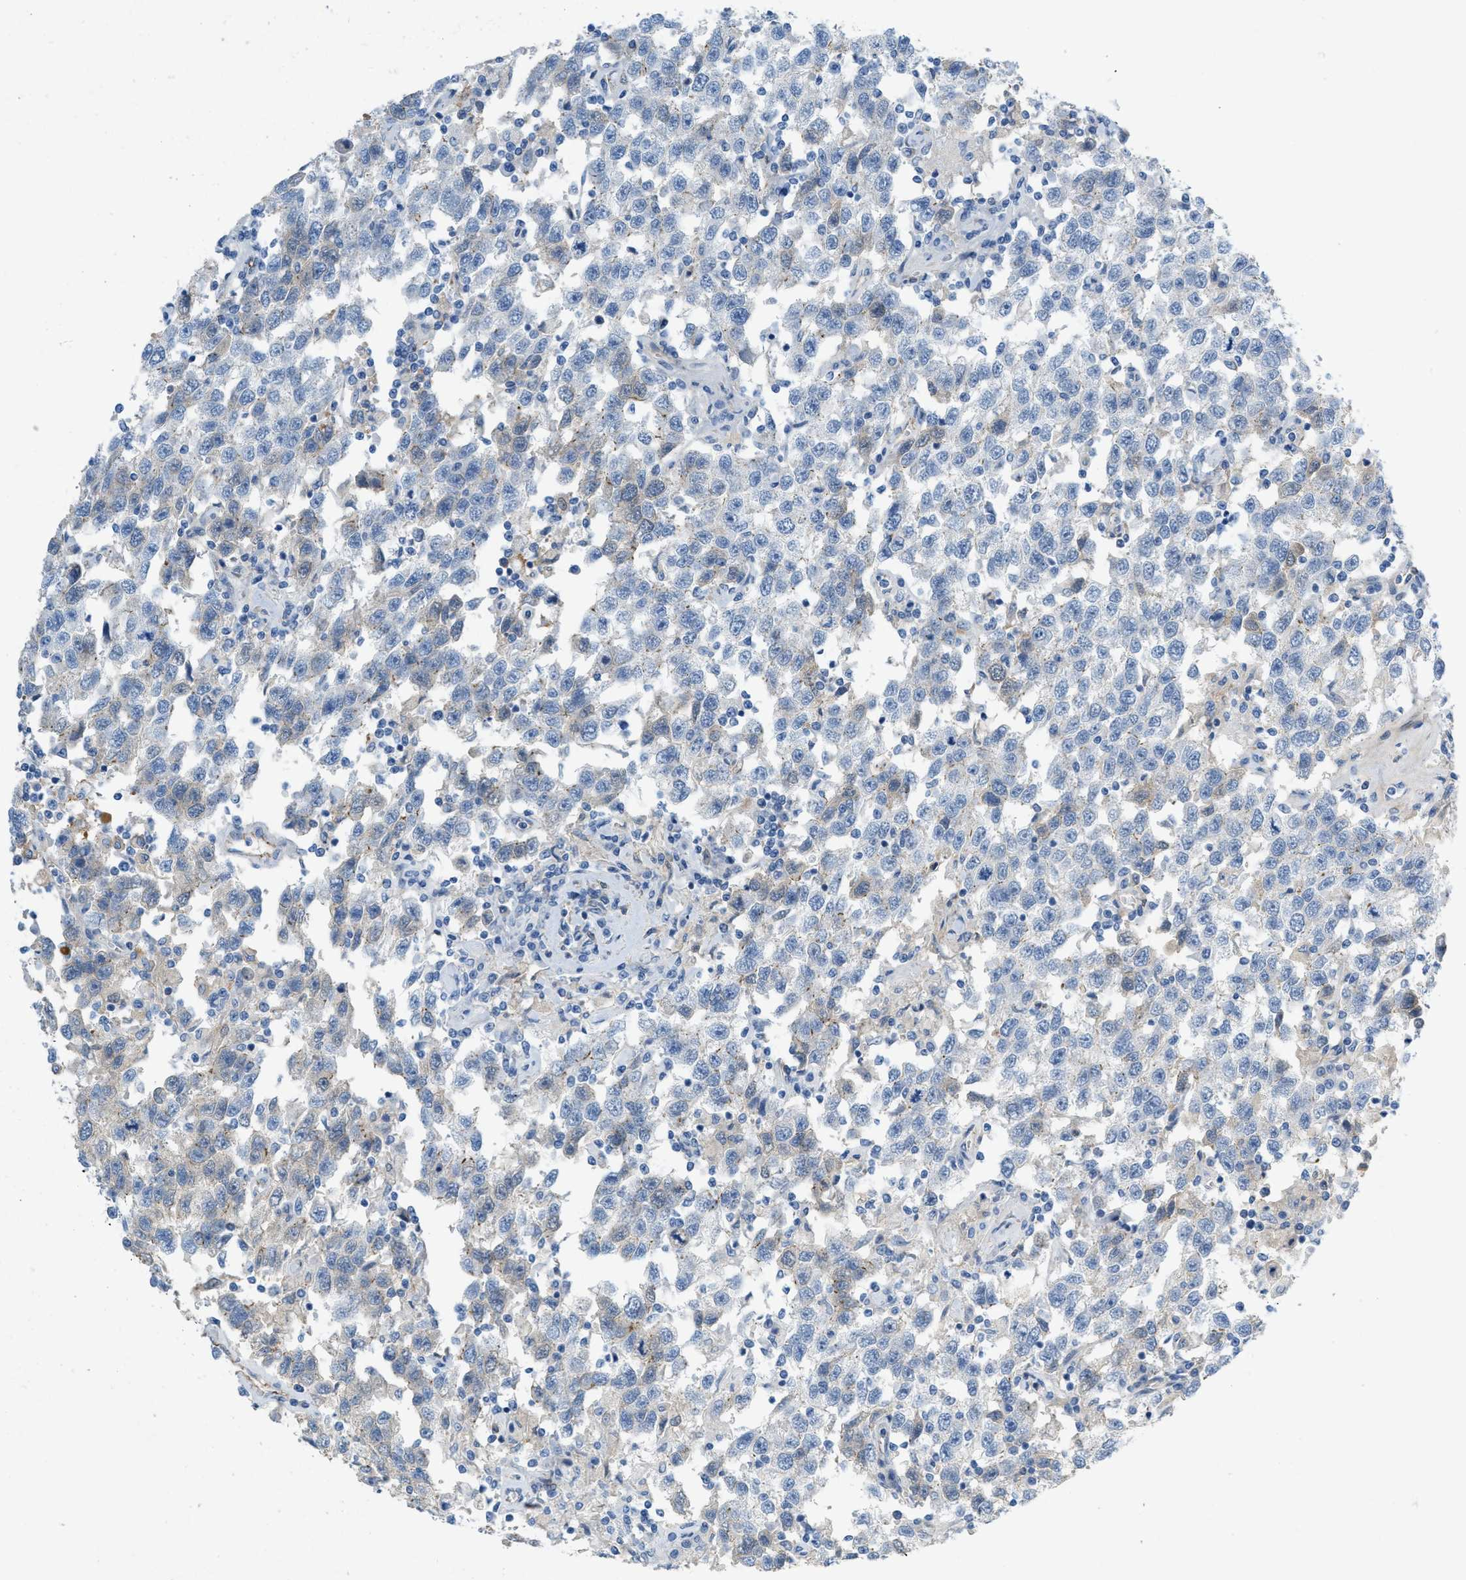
{"staining": {"intensity": "negative", "quantity": "none", "location": "none"}, "tissue": "testis cancer", "cell_type": "Tumor cells", "image_type": "cancer", "snomed": [{"axis": "morphology", "description": "Seminoma, NOS"}, {"axis": "topography", "description": "Testis"}], "caption": "The micrograph demonstrates no staining of tumor cells in testis cancer.", "gene": "CRB3", "patient": {"sex": "male", "age": 41}}